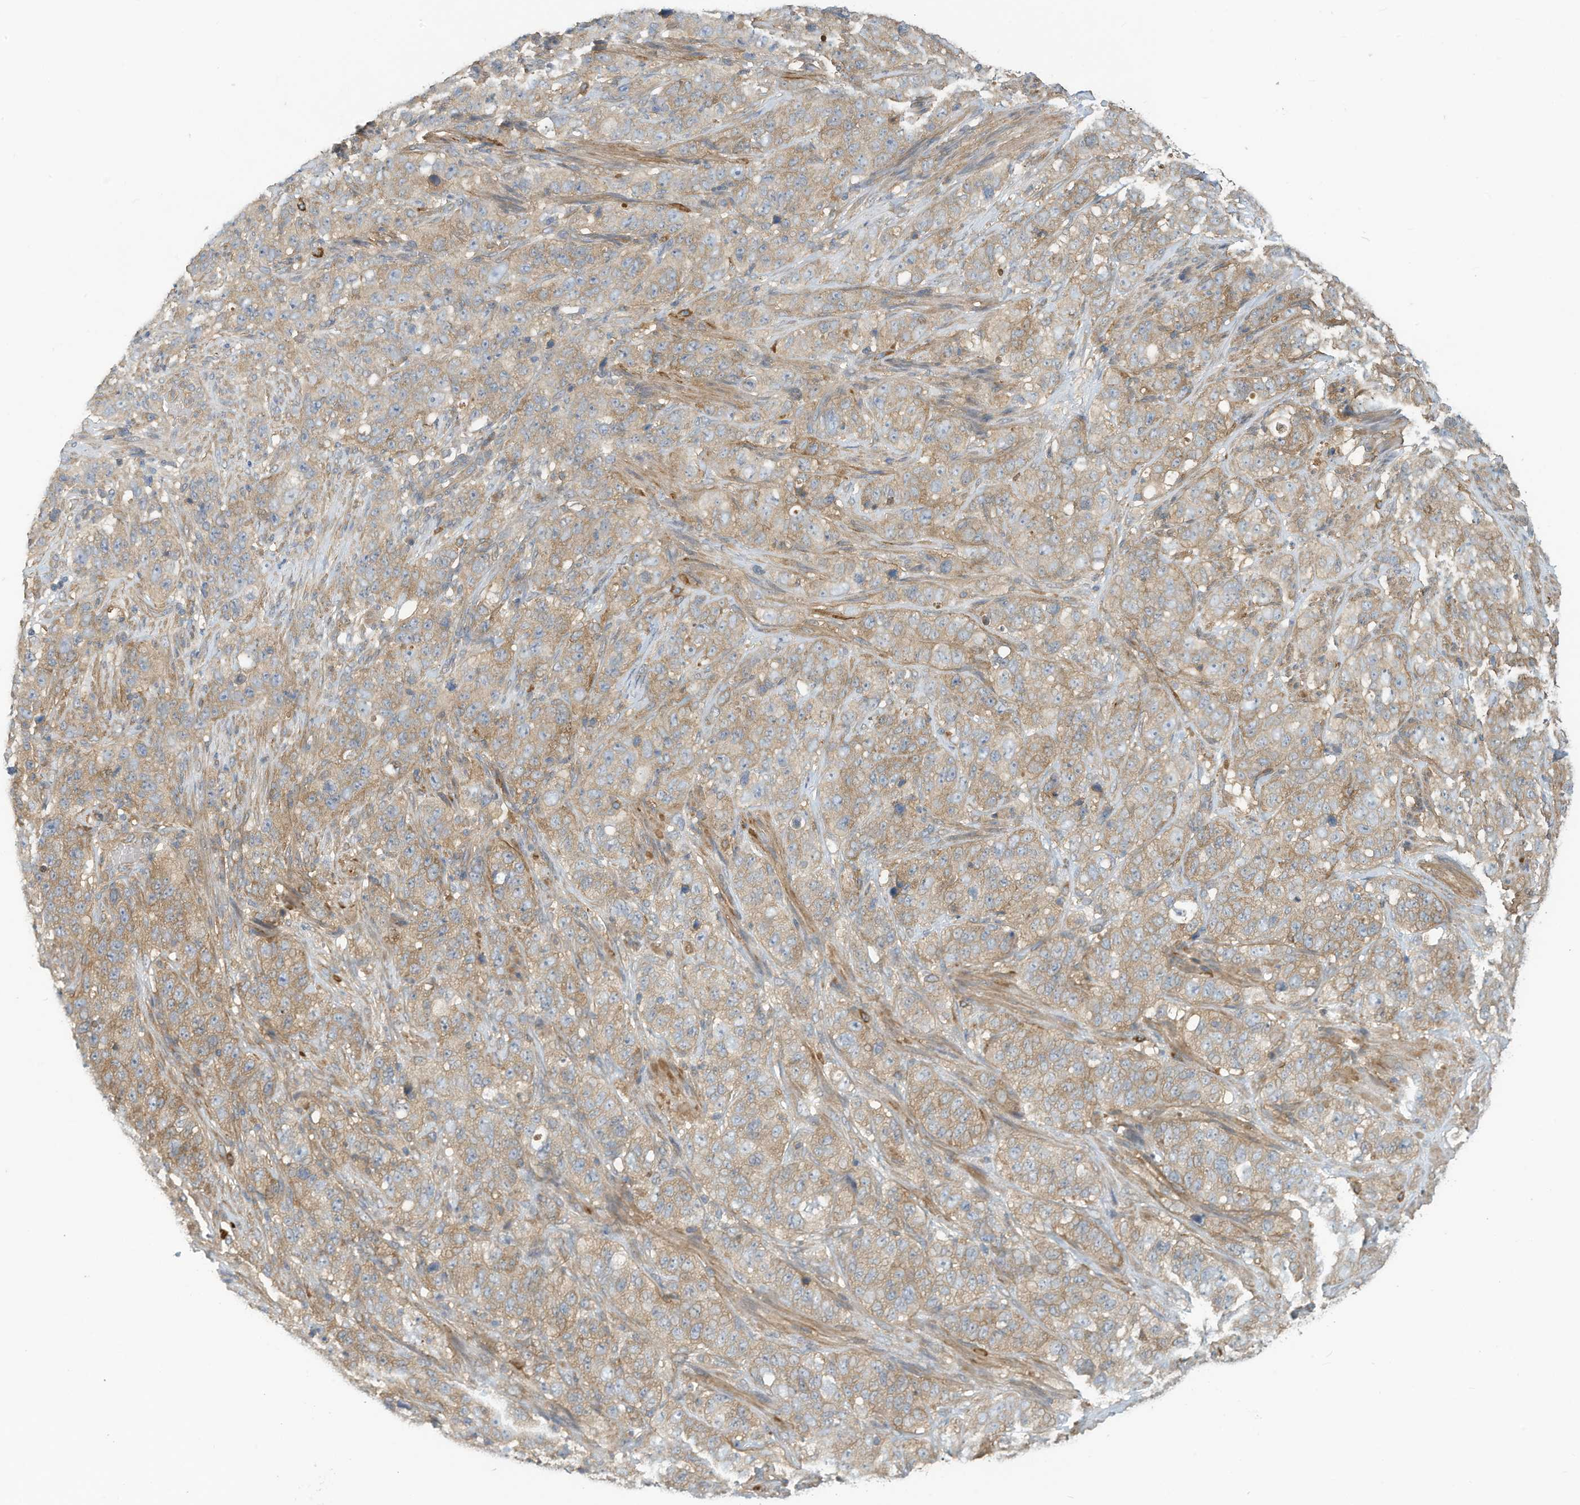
{"staining": {"intensity": "moderate", "quantity": ">75%", "location": "cytoplasmic/membranous"}, "tissue": "stomach cancer", "cell_type": "Tumor cells", "image_type": "cancer", "snomed": [{"axis": "morphology", "description": "Adenocarcinoma, NOS"}, {"axis": "topography", "description": "Stomach"}], "caption": "This is an image of immunohistochemistry staining of stomach cancer (adenocarcinoma), which shows moderate staining in the cytoplasmic/membranous of tumor cells.", "gene": "ADI1", "patient": {"sex": "male", "age": 48}}